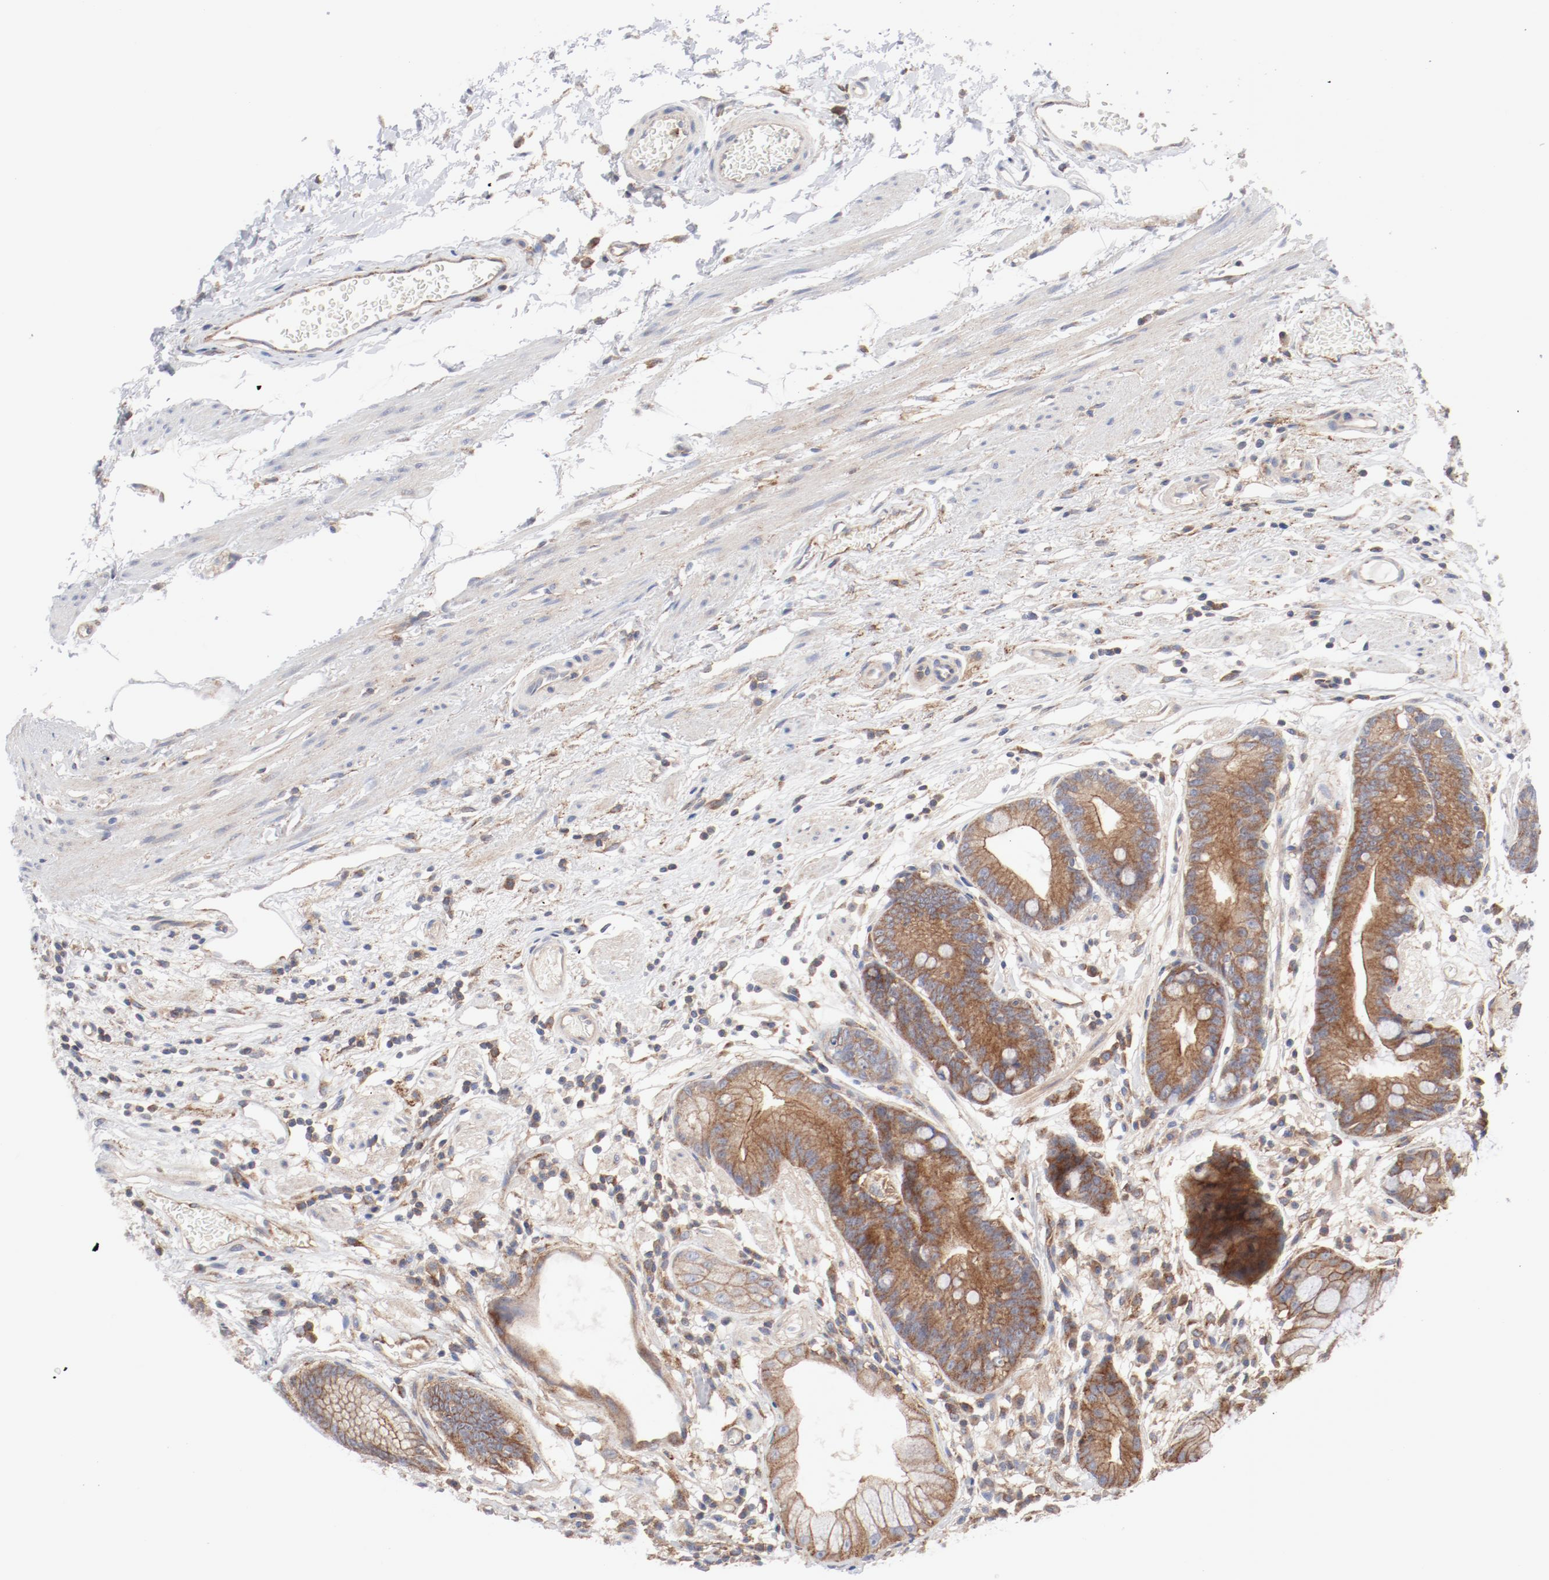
{"staining": {"intensity": "moderate", "quantity": ">75%", "location": "cytoplasmic/membranous"}, "tissue": "stomach", "cell_type": "Glandular cells", "image_type": "normal", "snomed": [{"axis": "morphology", "description": "Normal tissue, NOS"}, {"axis": "morphology", "description": "Inflammation, NOS"}, {"axis": "topography", "description": "Stomach, lower"}], "caption": "Immunohistochemical staining of normal stomach shows >75% levels of moderate cytoplasmic/membranous protein staining in about >75% of glandular cells. The staining was performed using DAB (3,3'-diaminobenzidine), with brown indicating positive protein expression. Nuclei are stained blue with hematoxylin.", "gene": "AP2A1", "patient": {"sex": "male", "age": 59}}